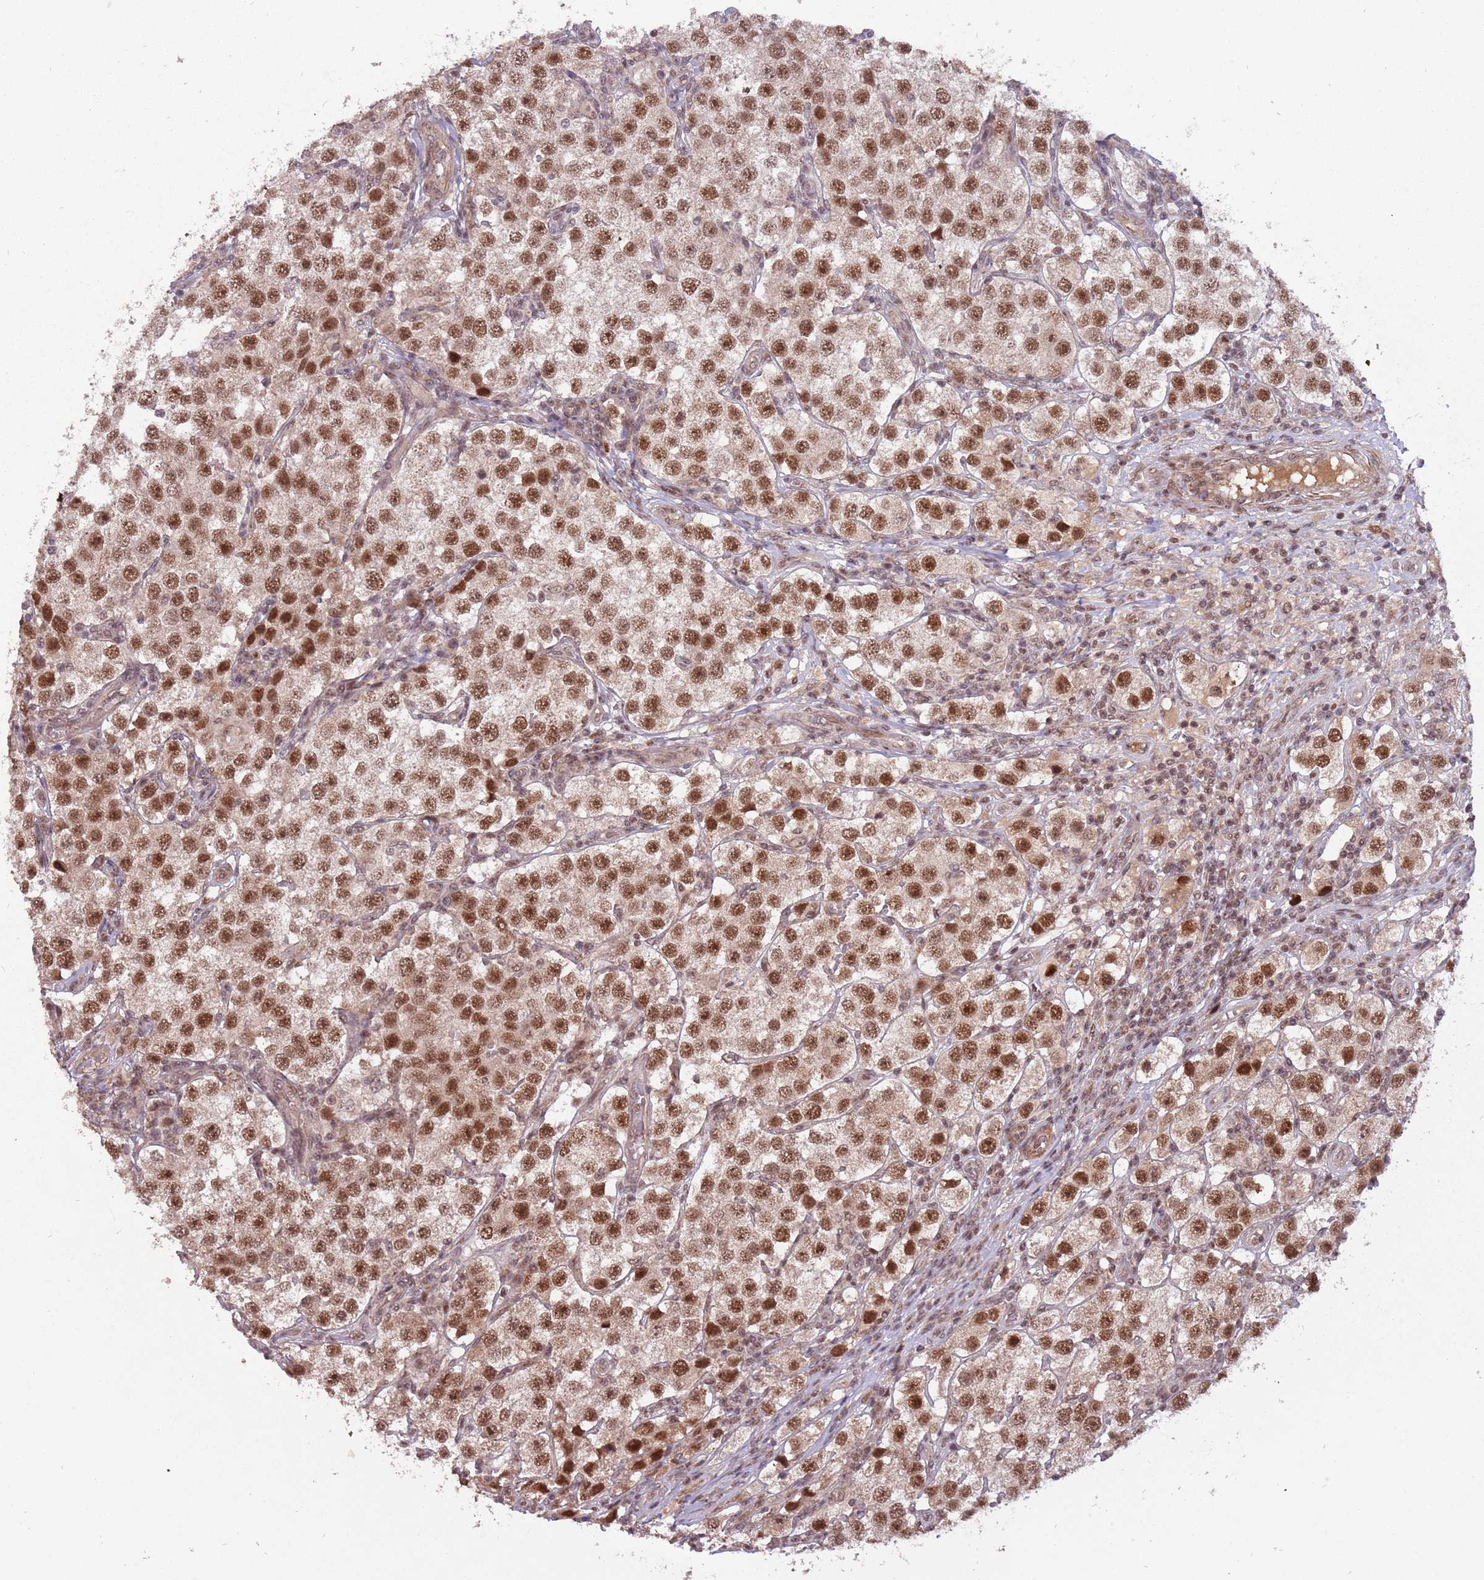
{"staining": {"intensity": "moderate", "quantity": ">75%", "location": "nuclear"}, "tissue": "testis cancer", "cell_type": "Tumor cells", "image_type": "cancer", "snomed": [{"axis": "morphology", "description": "Seminoma, NOS"}, {"axis": "topography", "description": "Testis"}], "caption": "Immunohistochemistry photomicrograph of neoplastic tissue: seminoma (testis) stained using immunohistochemistry displays medium levels of moderate protein expression localized specifically in the nuclear of tumor cells, appearing as a nuclear brown color.", "gene": "SUDS3", "patient": {"sex": "male", "age": 37}}